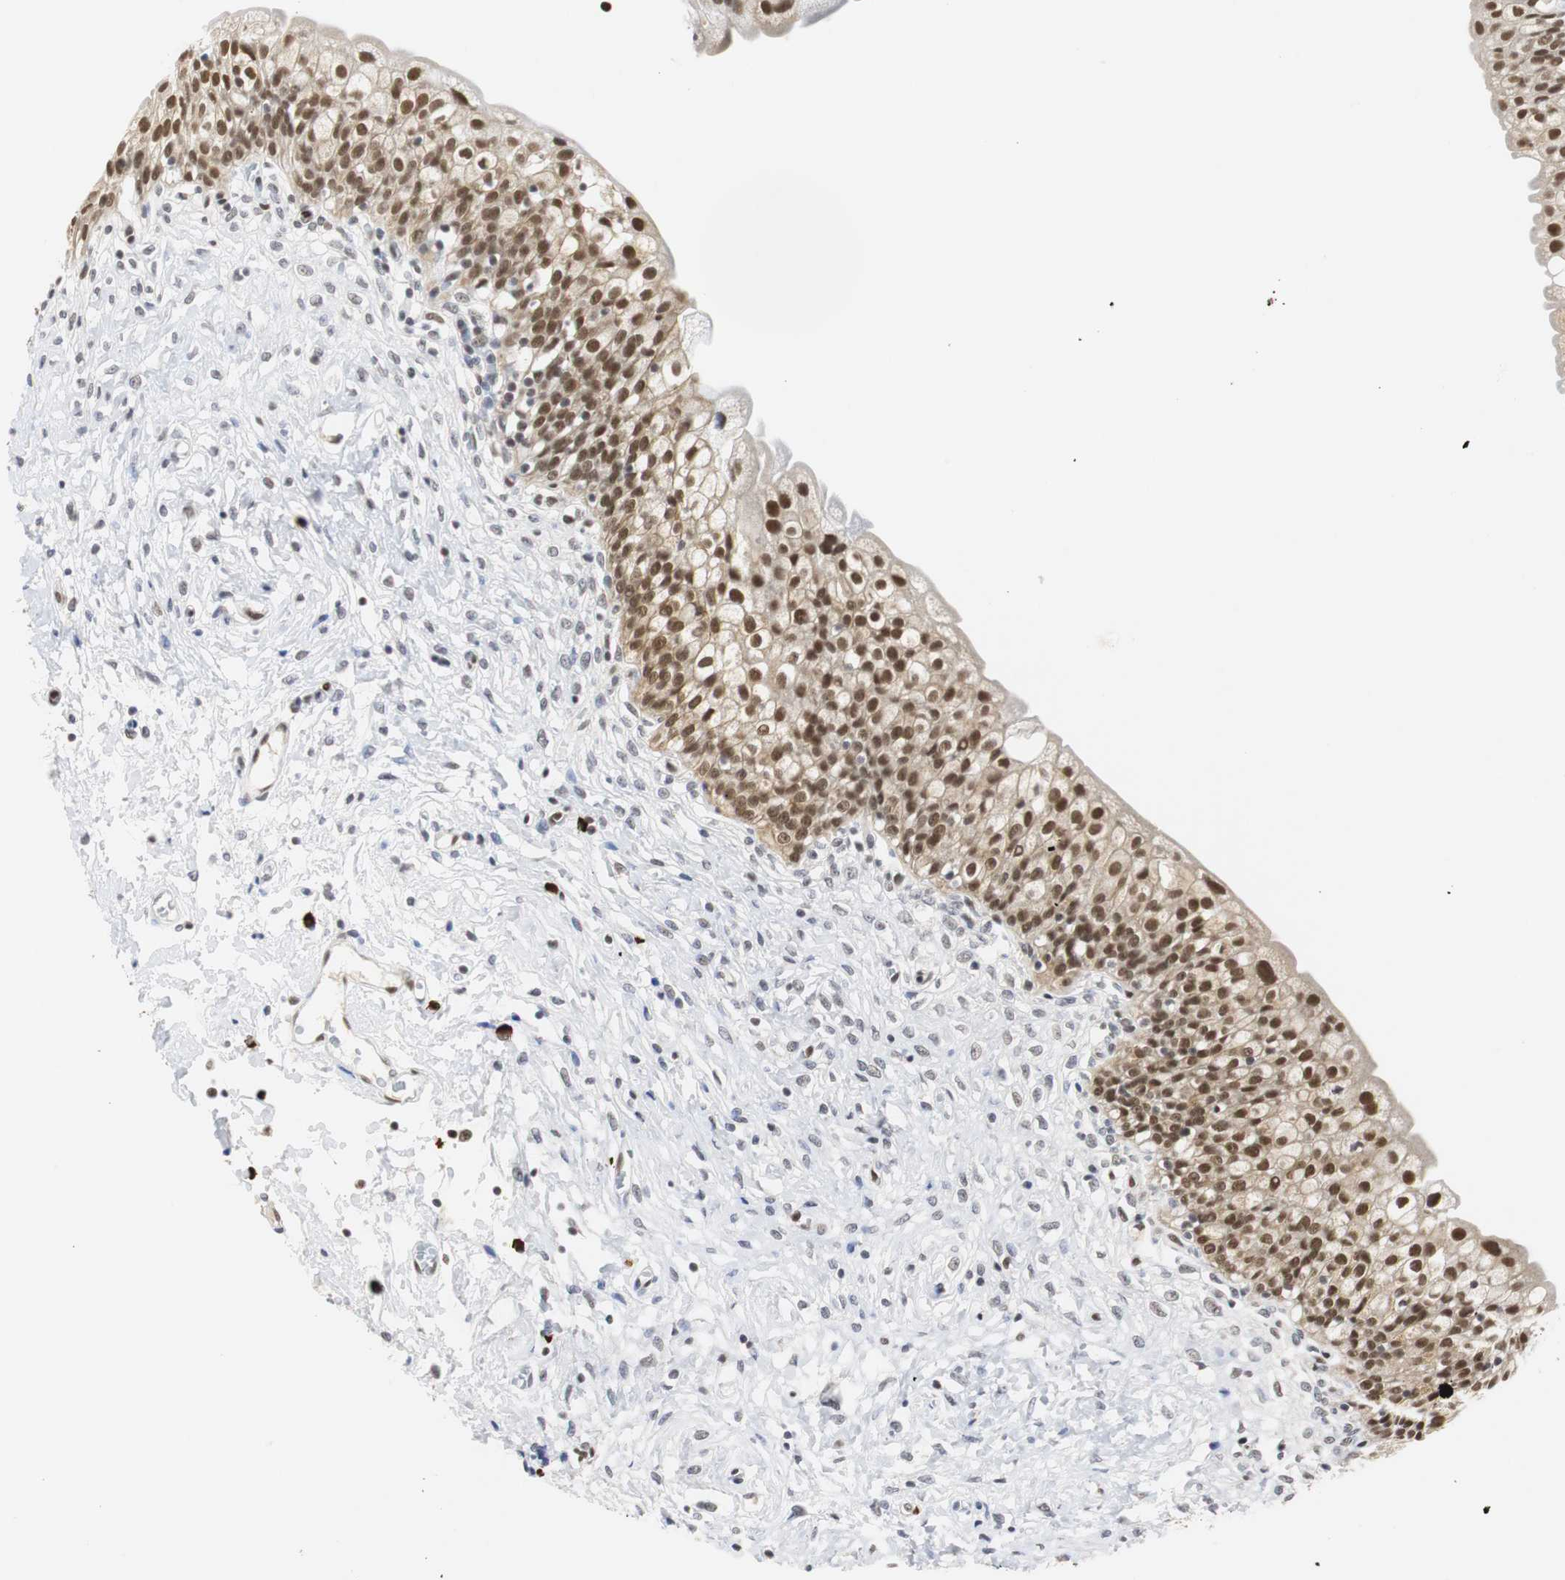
{"staining": {"intensity": "strong", "quantity": ">75%", "location": "nuclear"}, "tissue": "urinary bladder", "cell_type": "Urothelial cells", "image_type": "normal", "snomed": [{"axis": "morphology", "description": "Normal tissue, NOS"}, {"axis": "morphology", "description": "Inflammation, NOS"}, {"axis": "topography", "description": "Urinary bladder"}], "caption": "Immunohistochemistry (DAB) staining of benign human urinary bladder displays strong nuclear protein staining in about >75% of urothelial cells. Ihc stains the protein in brown and the nuclei are stained blue.", "gene": "ZFC3H1", "patient": {"sex": "female", "age": 80}}